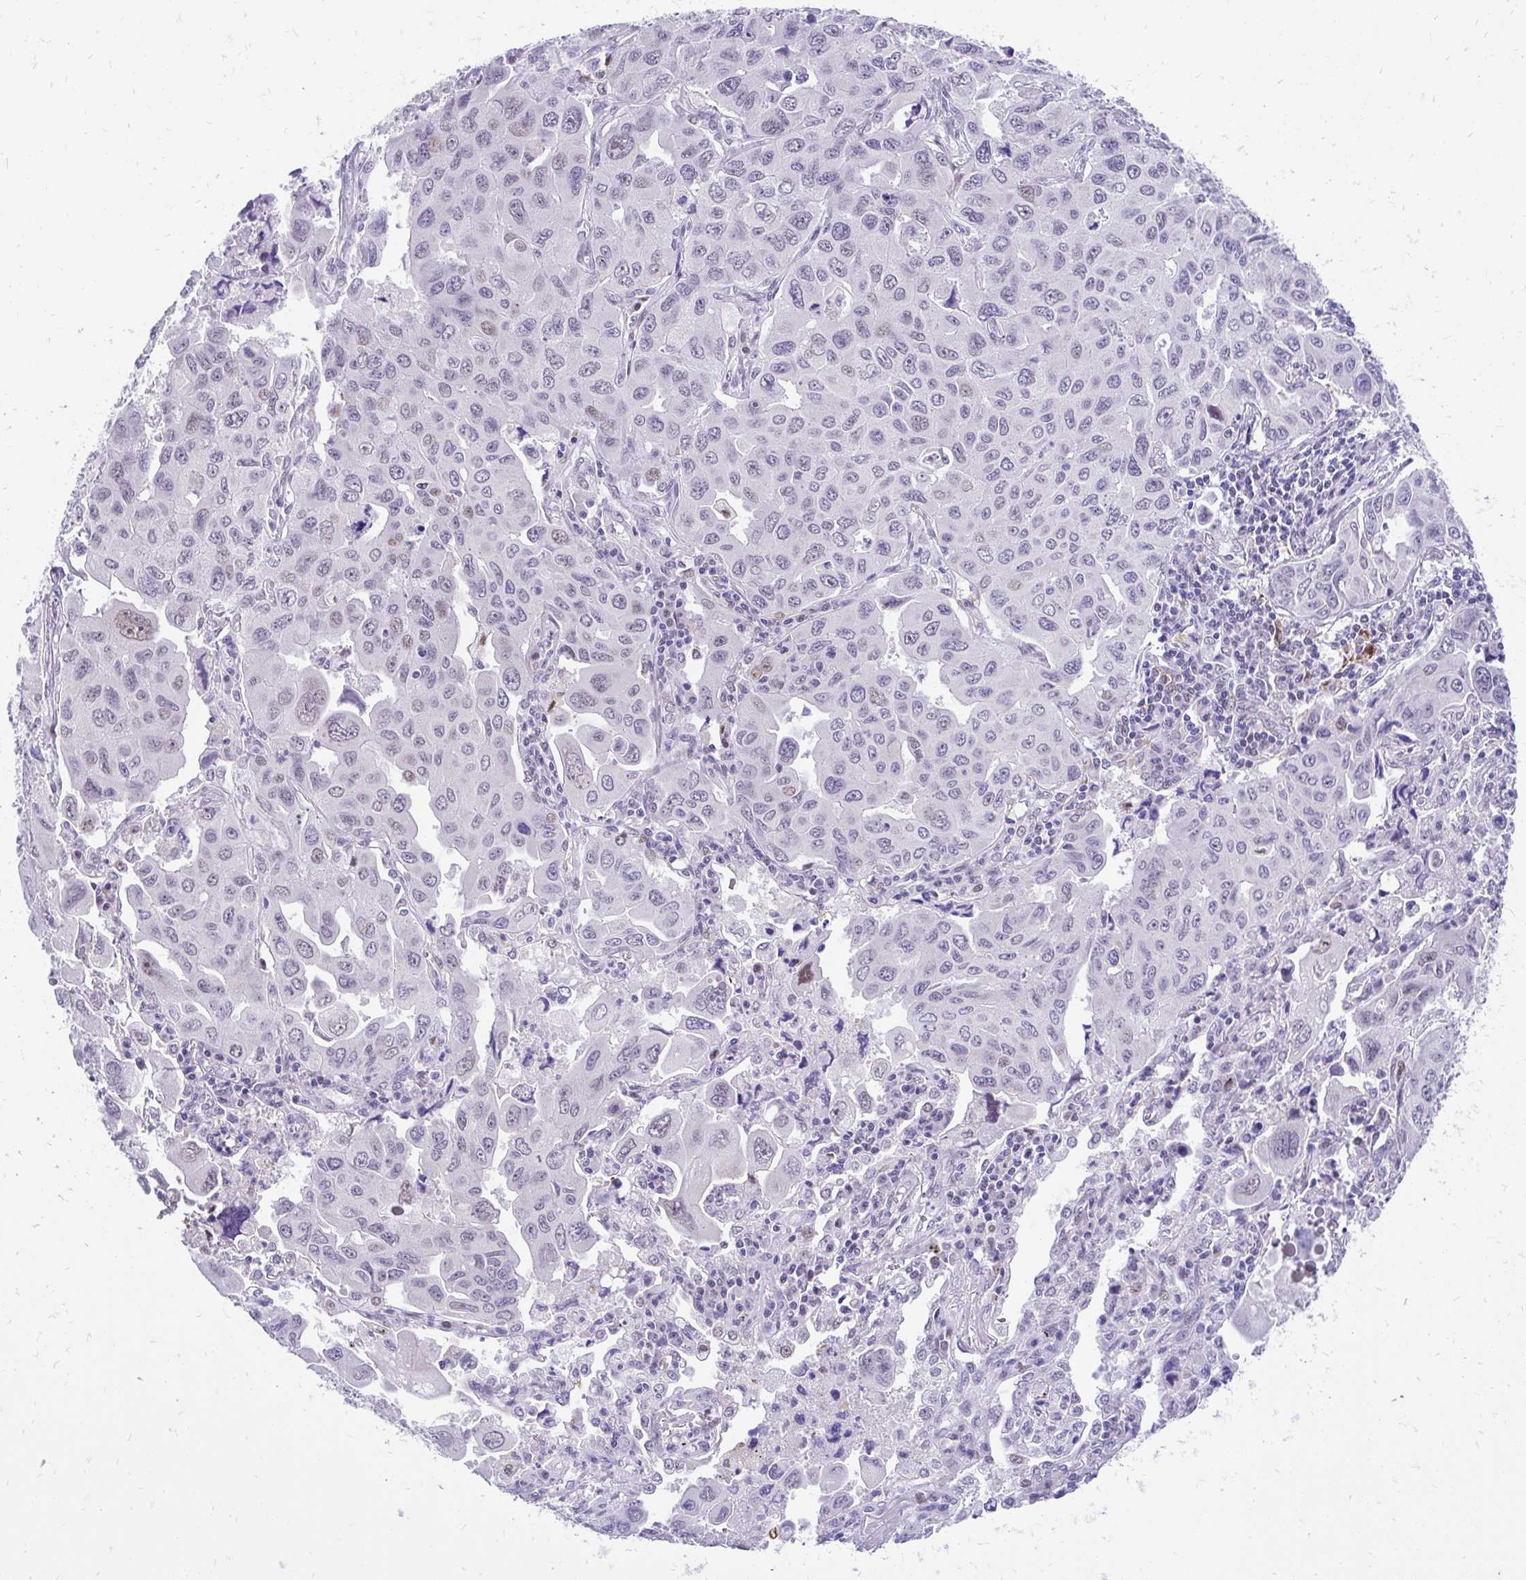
{"staining": {"intensity": "weak", "quantity": "<25%", "location": "nuclear"}, "tissue": "lung cancer", "cell_type": "Tumor cells", "image_type": "cancer", "snomed": [{"axis": "morphology", "description": "Adenocarcinoma, NOS"}, {"axis": "topography", "description": "Lung"}], "caption": "Tumor cells show no significant staining in lung adenocarcinoma.", "gene": "GLB1L2", "patient": {"sex": "male", "age": 64}}